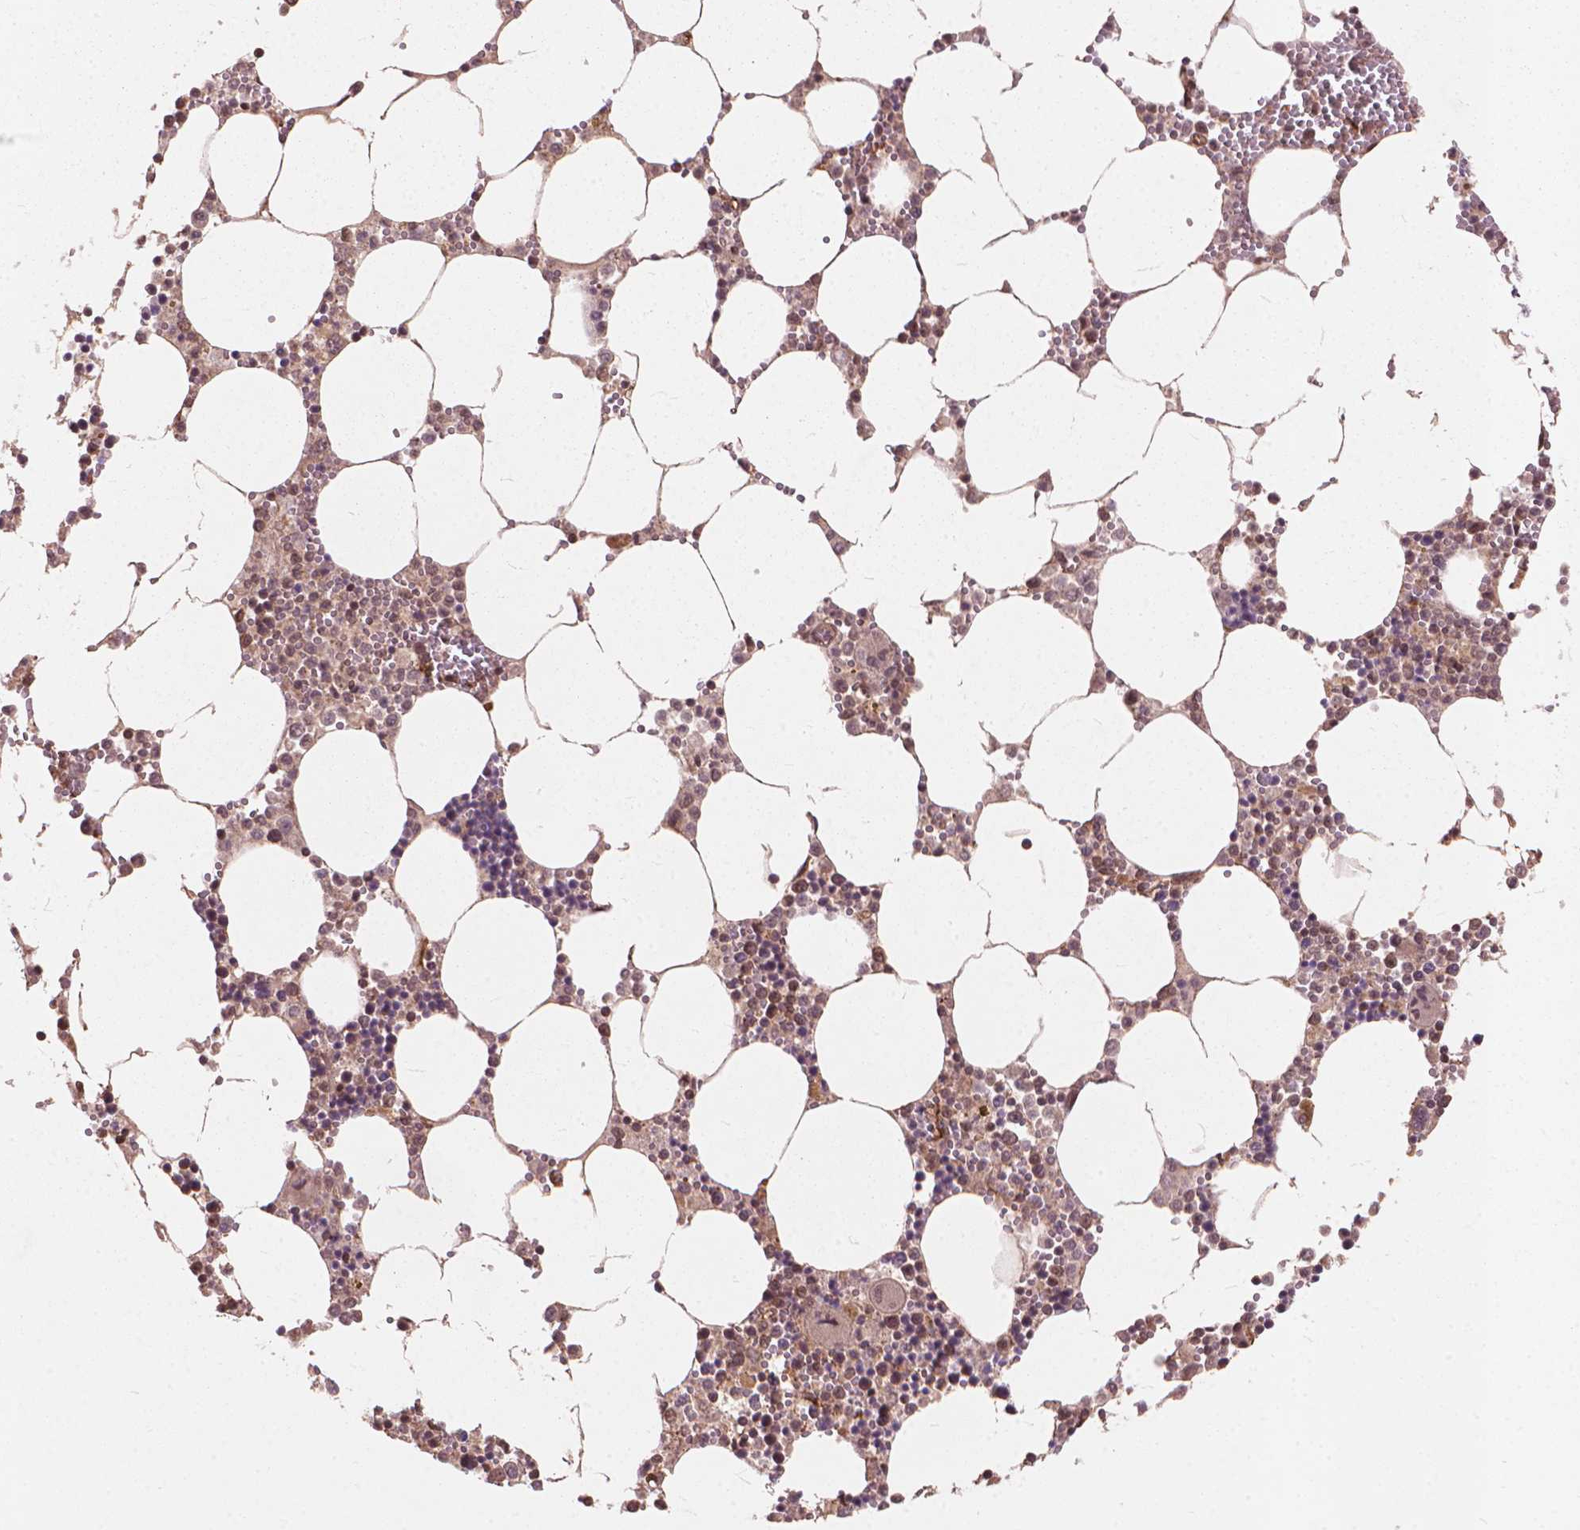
{"staining": {"intensity": "moderate", "quantity": ">75%", "location": "nuclear"}, "tissue": "bone marrow", "cell_type": "Hematopoietic cells", "image_type": "normal", "snomed": [{"axis": "morphology", "description": "Normal tissue, NOS"}, {"axis": "topography", "description": "Bone marrow"}], "caption": "Protein expression analysis of normal bone marrow shows moderate nuclear positivity in about >75% of hematopoietic cells.", "gene": "SSU72", "patient": {"sex": "male", "age": 54}}